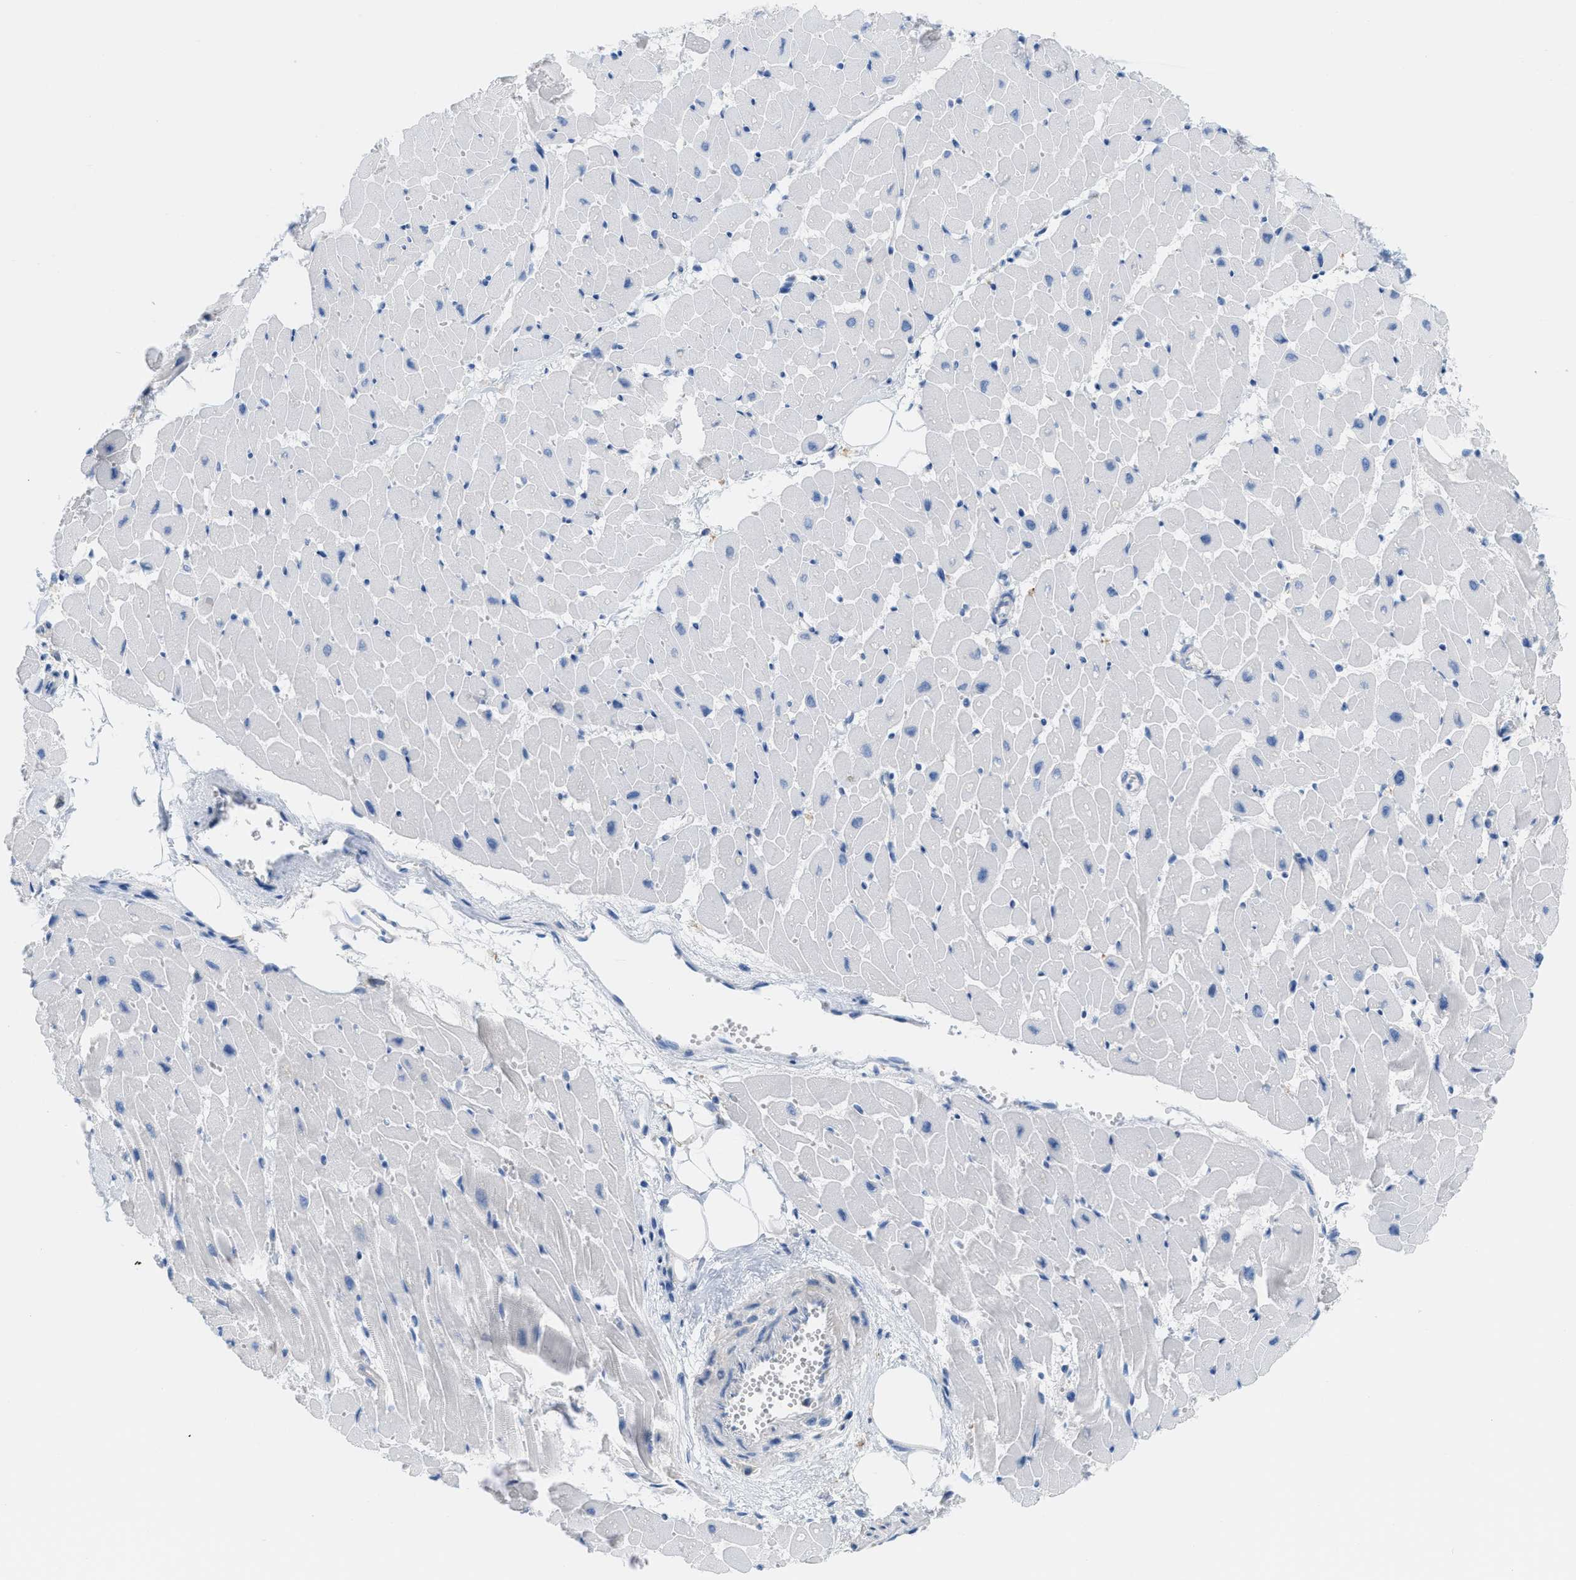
{"staining": {"intensity": "negative", "quantity": "none", "location": "none"}, "tissue": "heart muscle", "cell_type": "Cardiomyocytes", "image_type": "normal", "snomed": [{"axis": "morphology", "description": "Normal tissue, NOS"}, {"axis": "topography", "description": "Heart"}], "caption": "Cardiomyocytes are negative for protein expression in unremarkable human heart muscle. (Stains: DAB IHC with hematoxylin counter stain, Microscopy: brightfield microscopy at high magnification).", "gene": "SLC3A2", "patient": {"sex": "female", "age": 19}}